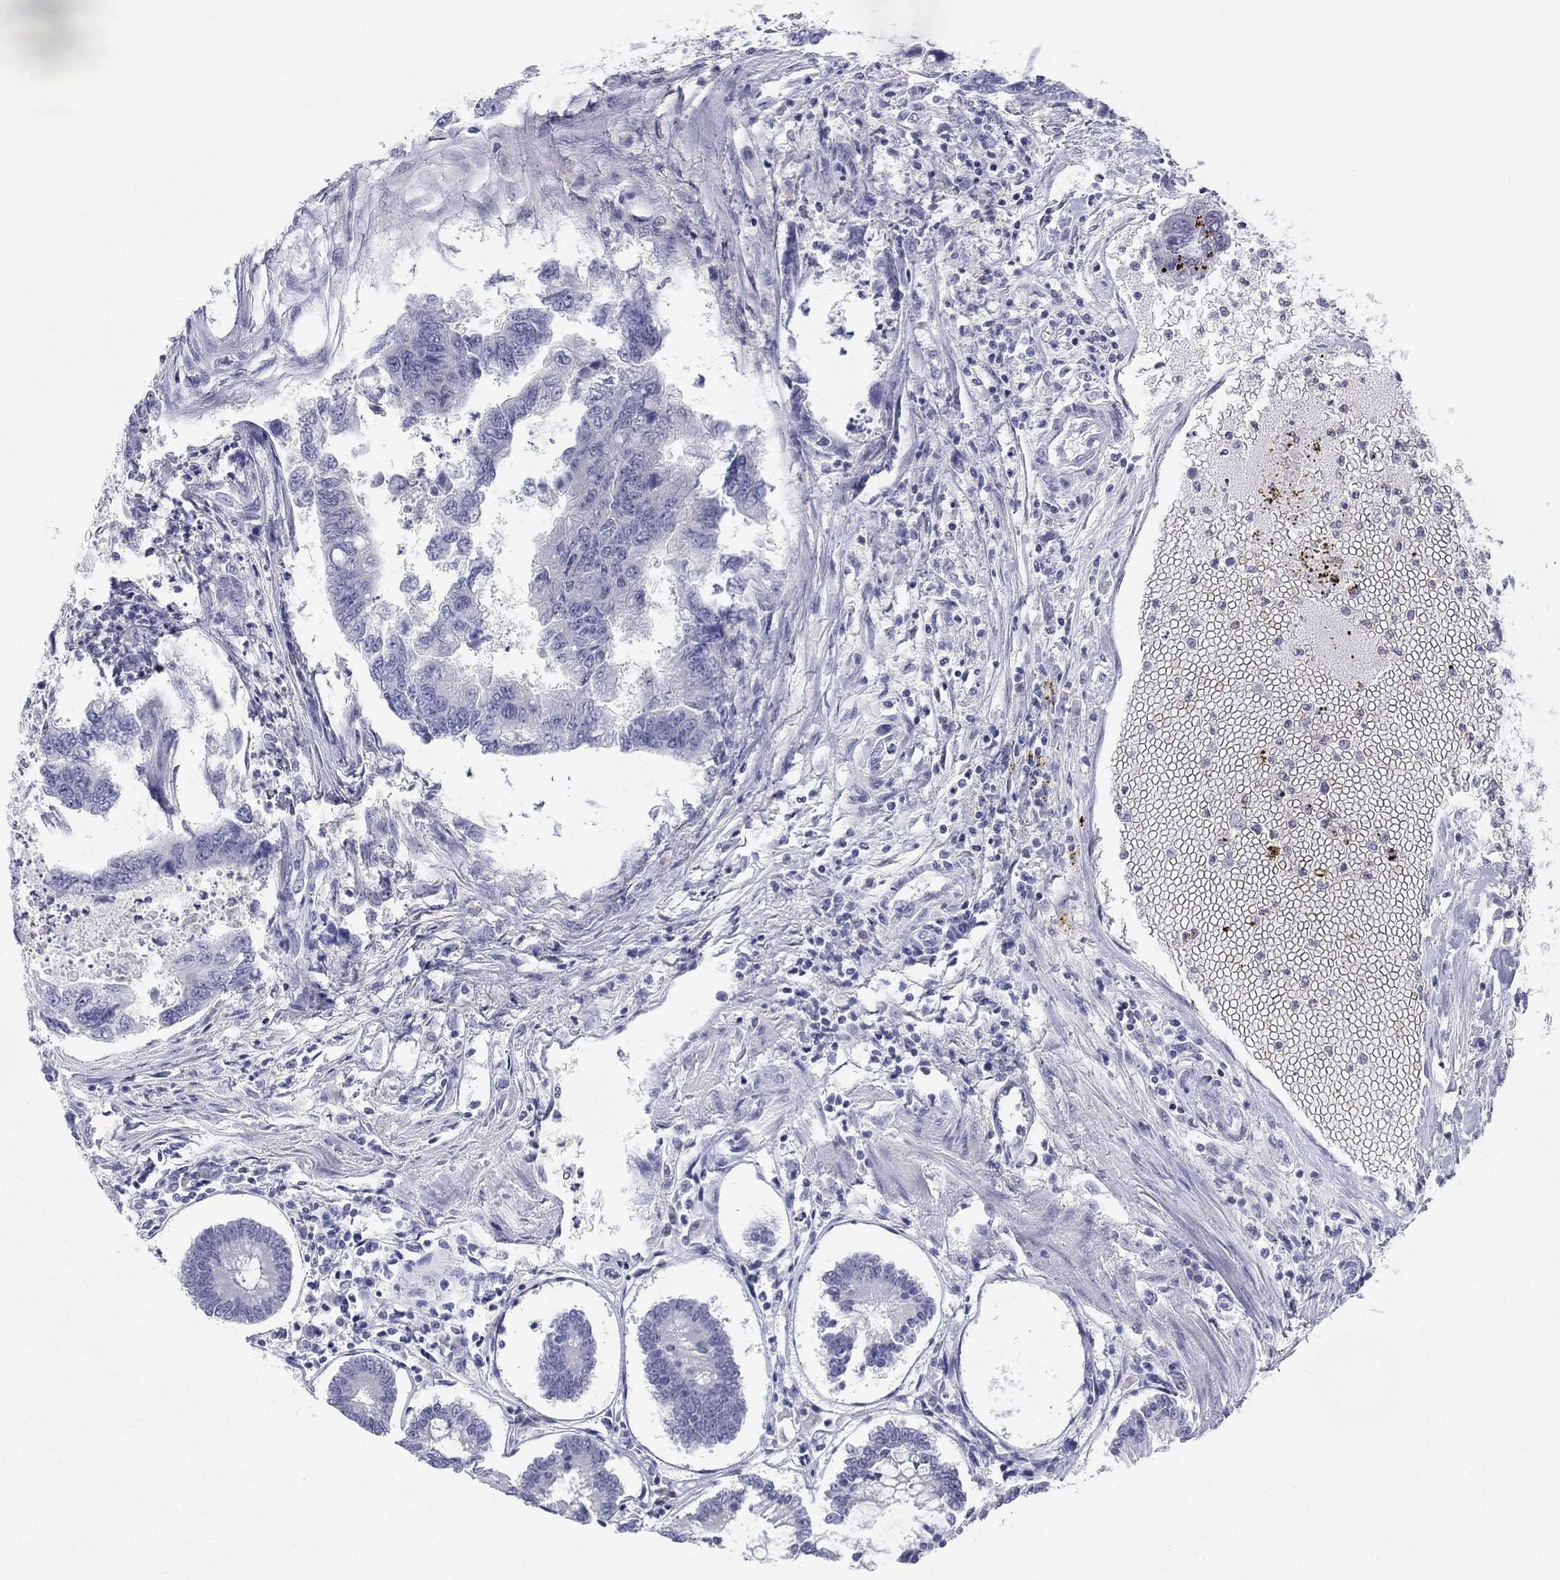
{"staining": {"intensity": "negative", "quantity": "none", "location": "none"}, "tissue": "colorectal cancer", "cell_type": "Tumor cells", "image_type": "cancer", "snomed": [{"axis": "morphology", "description": "Adenocarcinoma, NOS"}, {"axis": "topography", "description": "Colon"}], "caption": "DAB immunohistochemical staining of adenocarcinoma (colorectal) exhibits no significant positivity in tumor cells.", "gene": "PDXK", "patient": {"sex": "female", "age": 65}}